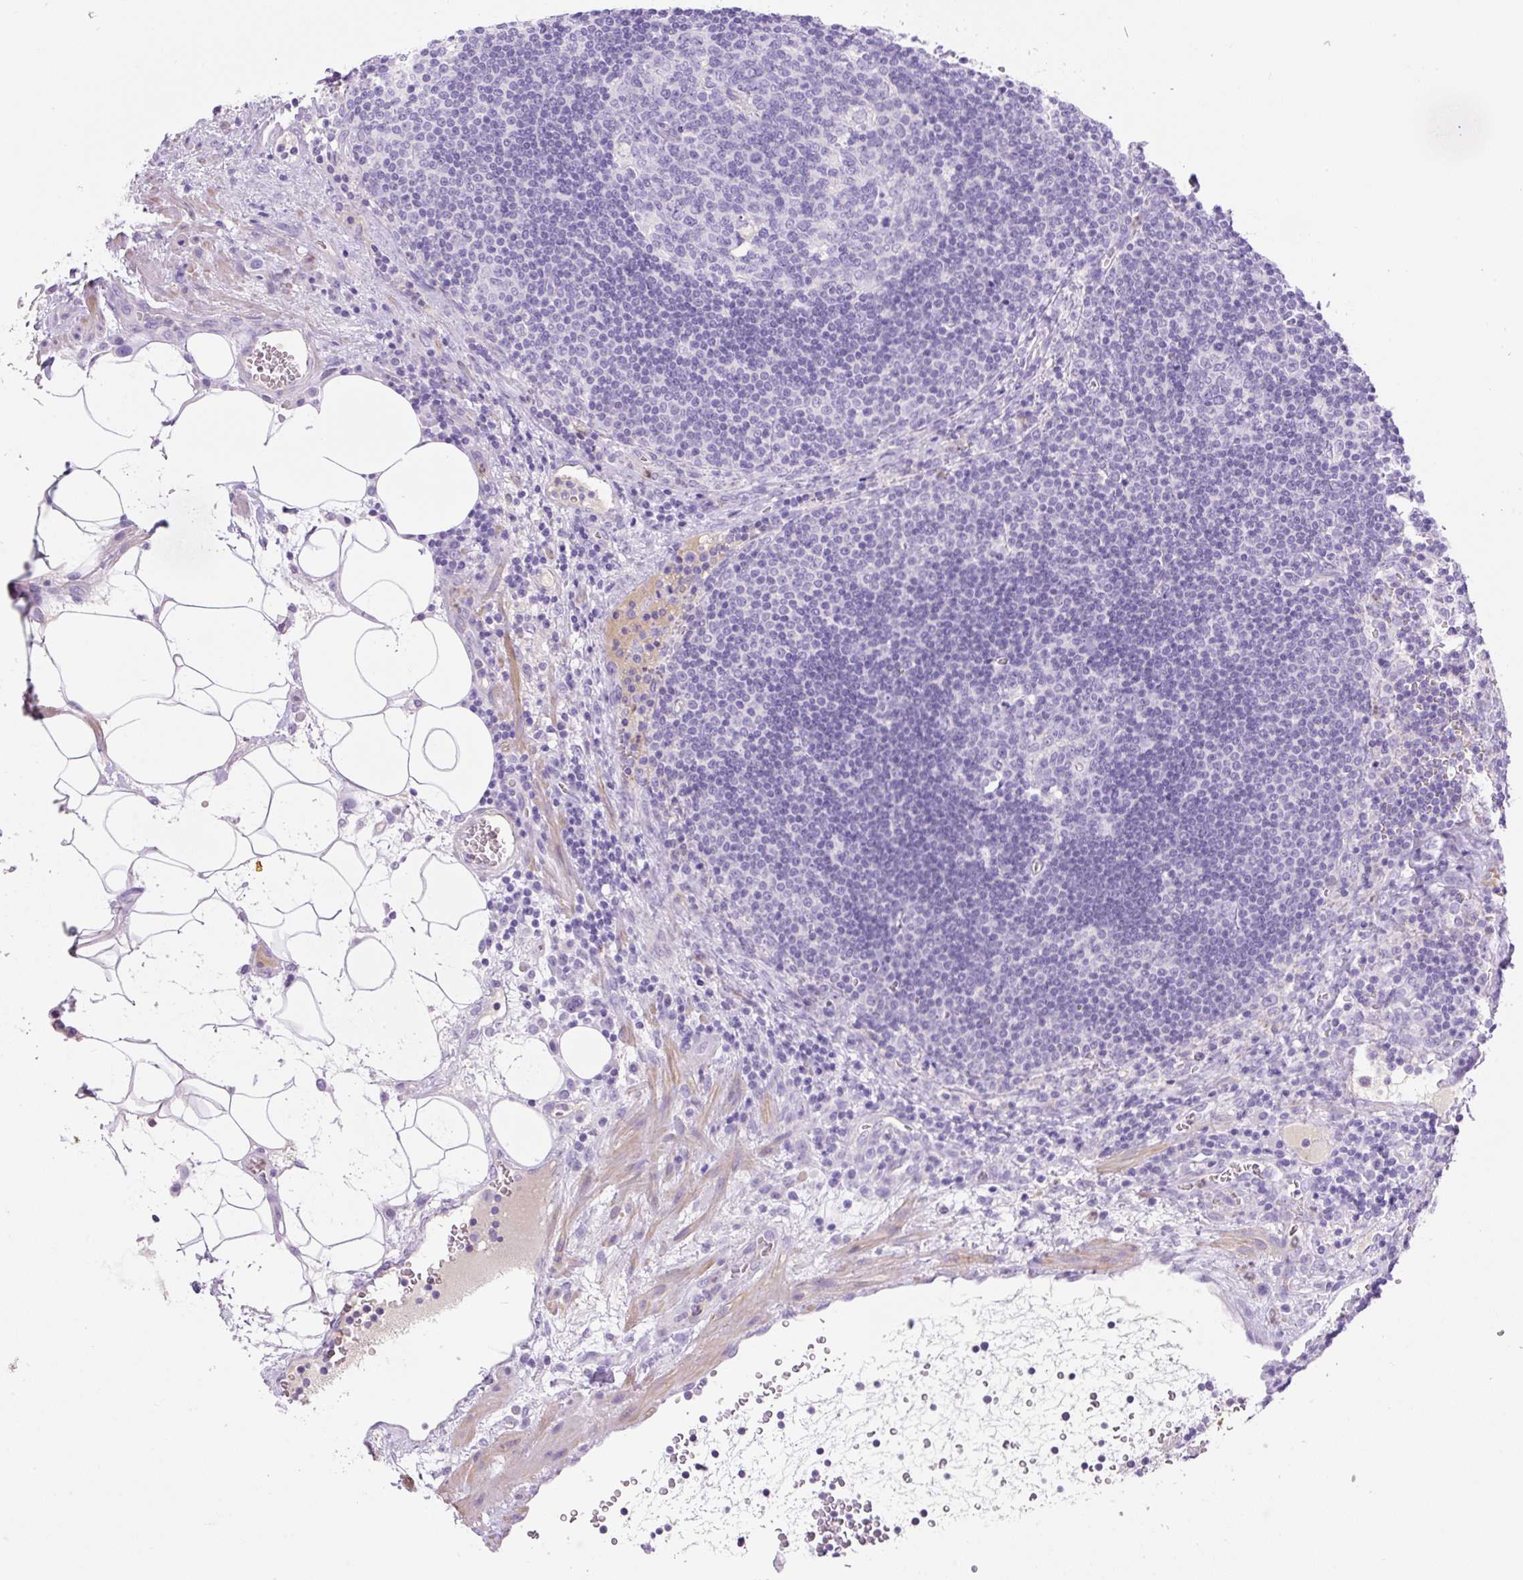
{"staining": {"intensity": "negative", "quantity": "none", "location": "none"}, "tissue": "lymph node", "cell_type": "Germinal center cells", "image_type": "normal", "snomed": [{"axis": "morphology", "description": "Normal tissue, NOS"}, {"axis": "topography", "description": "Lymph node"}], "caption": "A high-resolution image shows immunohistochemistry staining of benign lymph node, which demonstrates no significant staining in germinal center cells.", "gene": "TDRD15", "patient": {"sex": "male", "age": 58}}